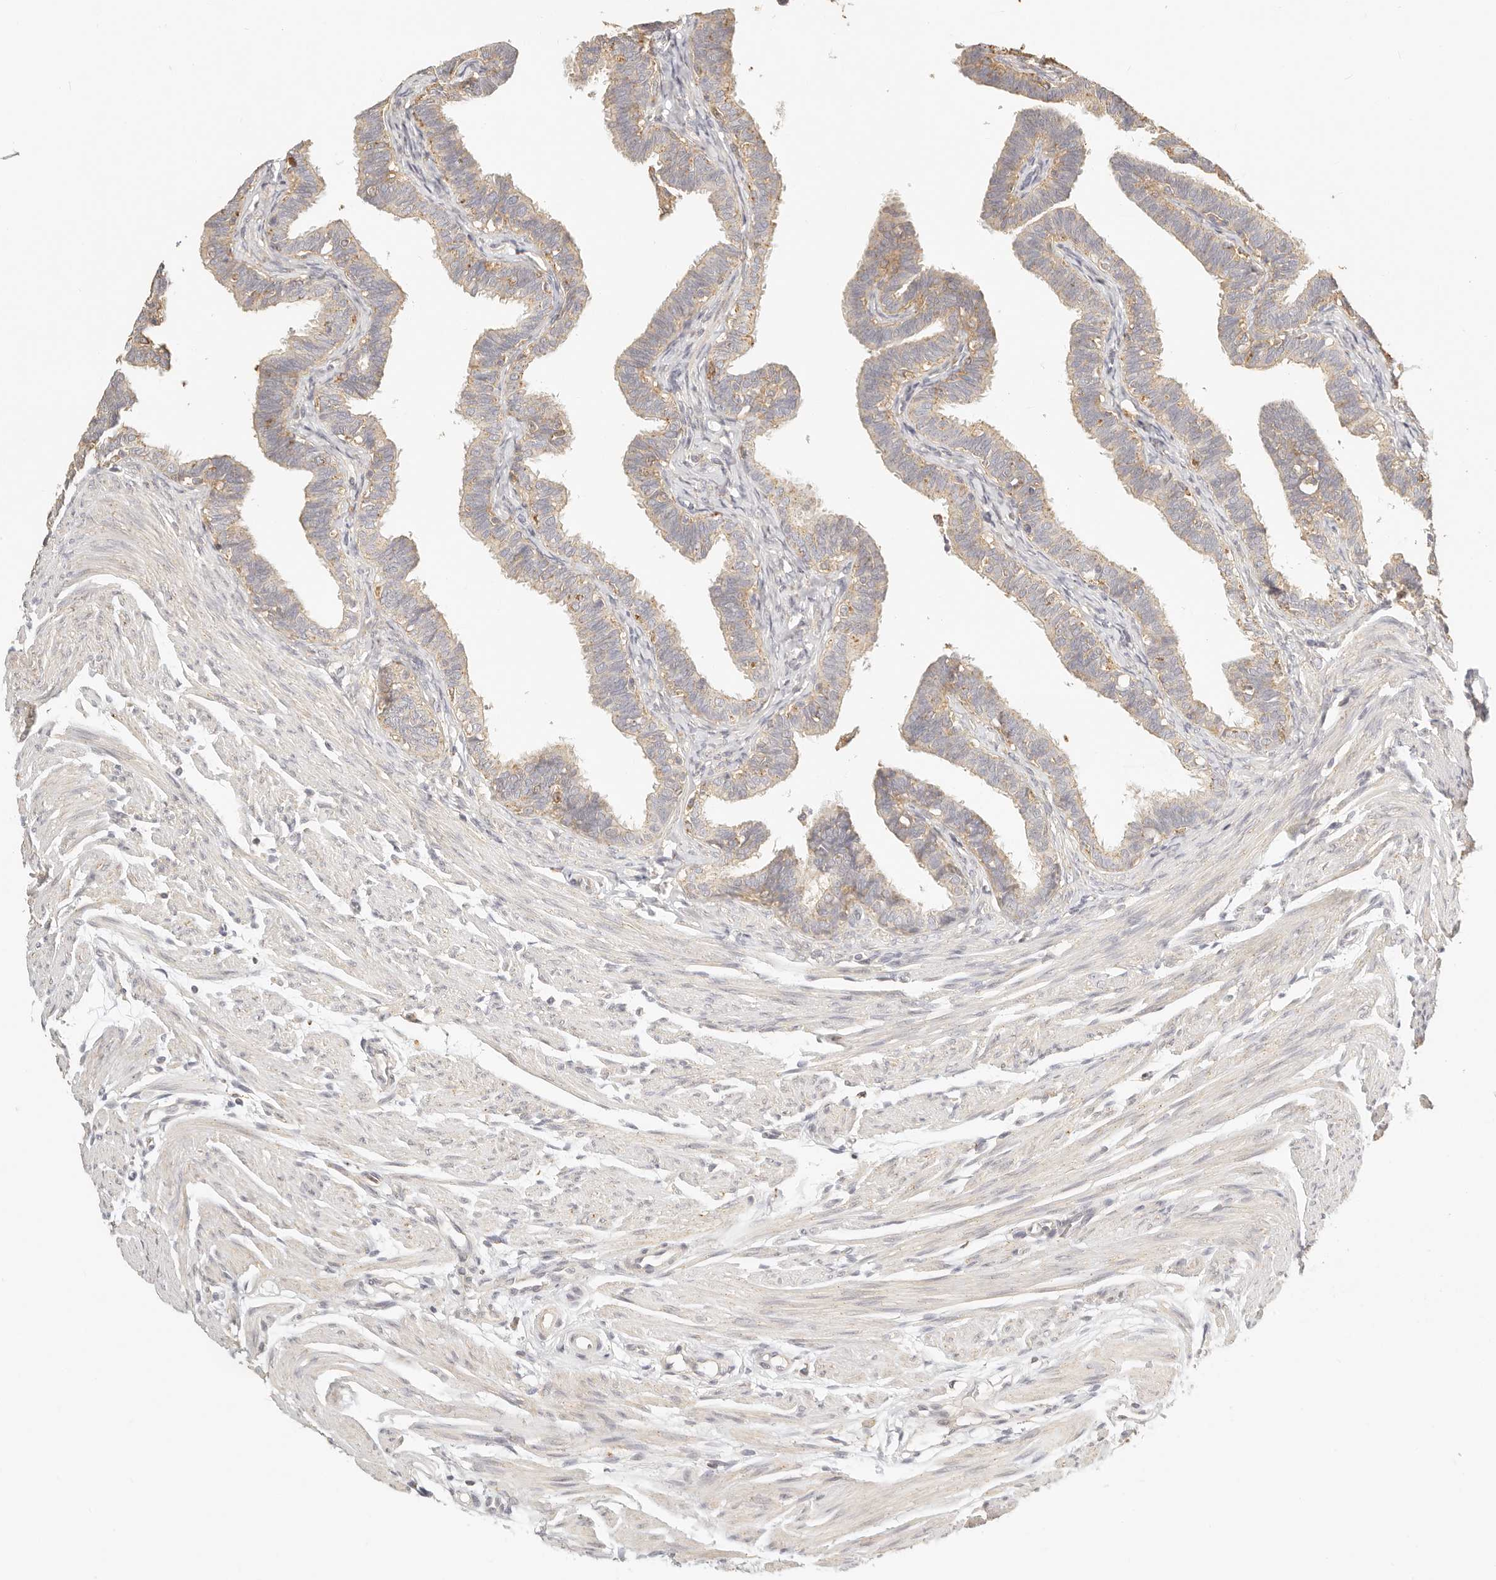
{"staining": {"intensity": "weak", "quantity": "25%-75%", "location": "cytoplasmic/membranous"}, "tissue": "fallopian tube", "cell_type": "Glandular cells", "image_type": "normal", "snomed": [{"axis": "morphology", "description": "Normal tissue, NOS"}, {"axis": "topography", "description": "Fallopian tube"}, {"axis": "topography", "description": "Ovary"}], "caption": "Immunohistochemistry histopathology image of normal fallopian tube: human fallopian tube stained using immunohistochemistry reveals low levels of weak protein expression localized specifically in the cytoplasmic/membranous of glandular cells, appearing as a cytoplasmic/membranous brown color.", "gene": "CNMD", "patient": {"sex": "female", "age": 23}}